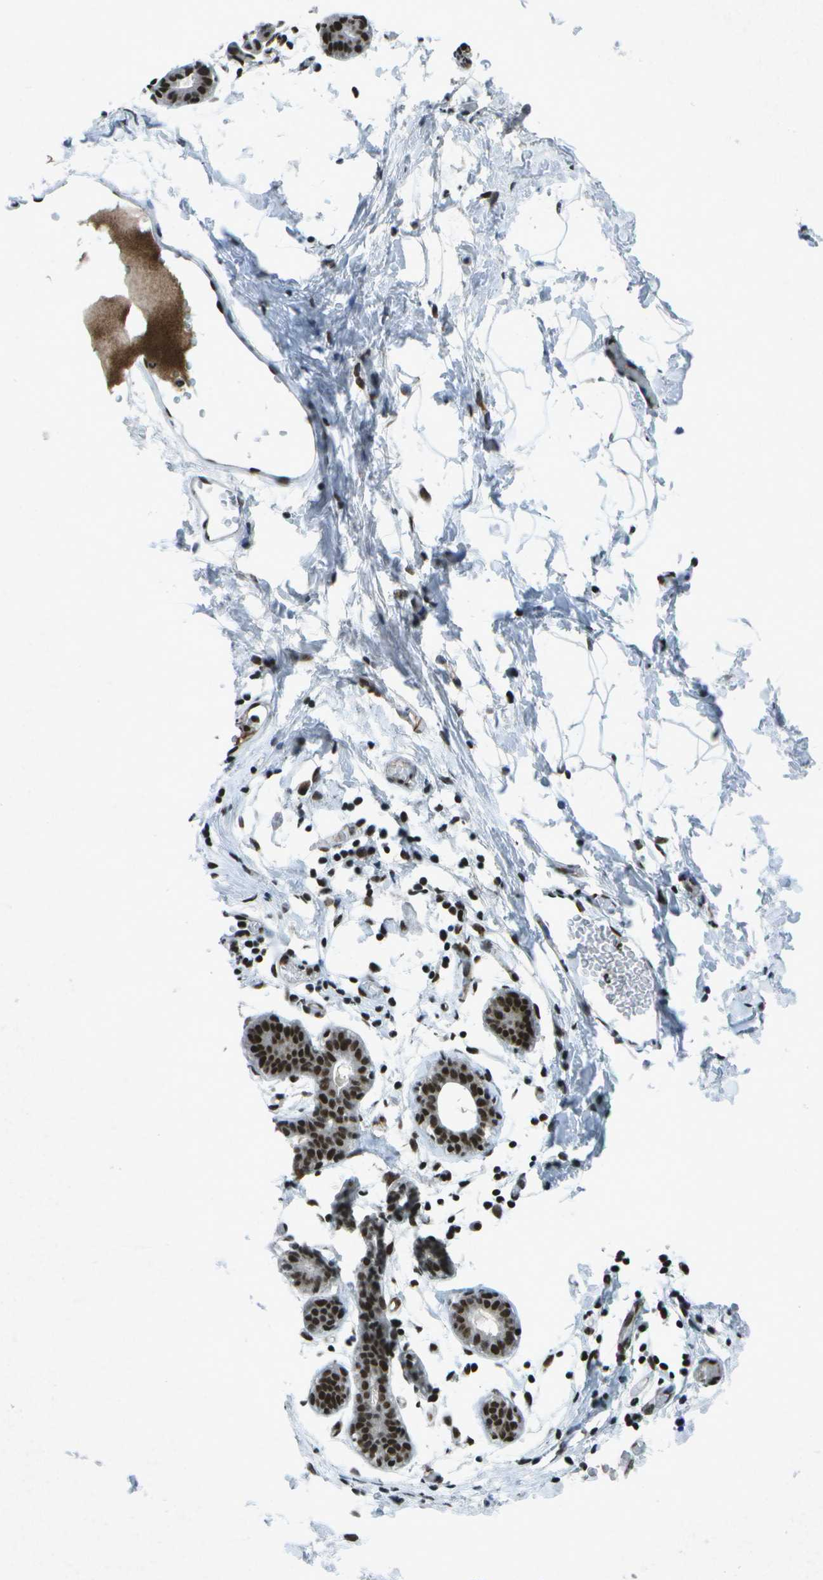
{"staining": {"intensity": "weak", "quantity": "25%-75%", "location": "nuclear"}, "tissue": "breast", "cell_type": "Adipocytes", "image_type": "normal", "snomed": [{"axis": "morphology", "description": "Normal tissue, NOS"}, {"axis": "topography", "description": "Breast"}], "caption": "Protein staining shows weak nuclear positivity in approximately 25%-75% of adipocytes in benign breast.", "gene": "MTA2", "patient": {"sex": "female", "age": 27}}